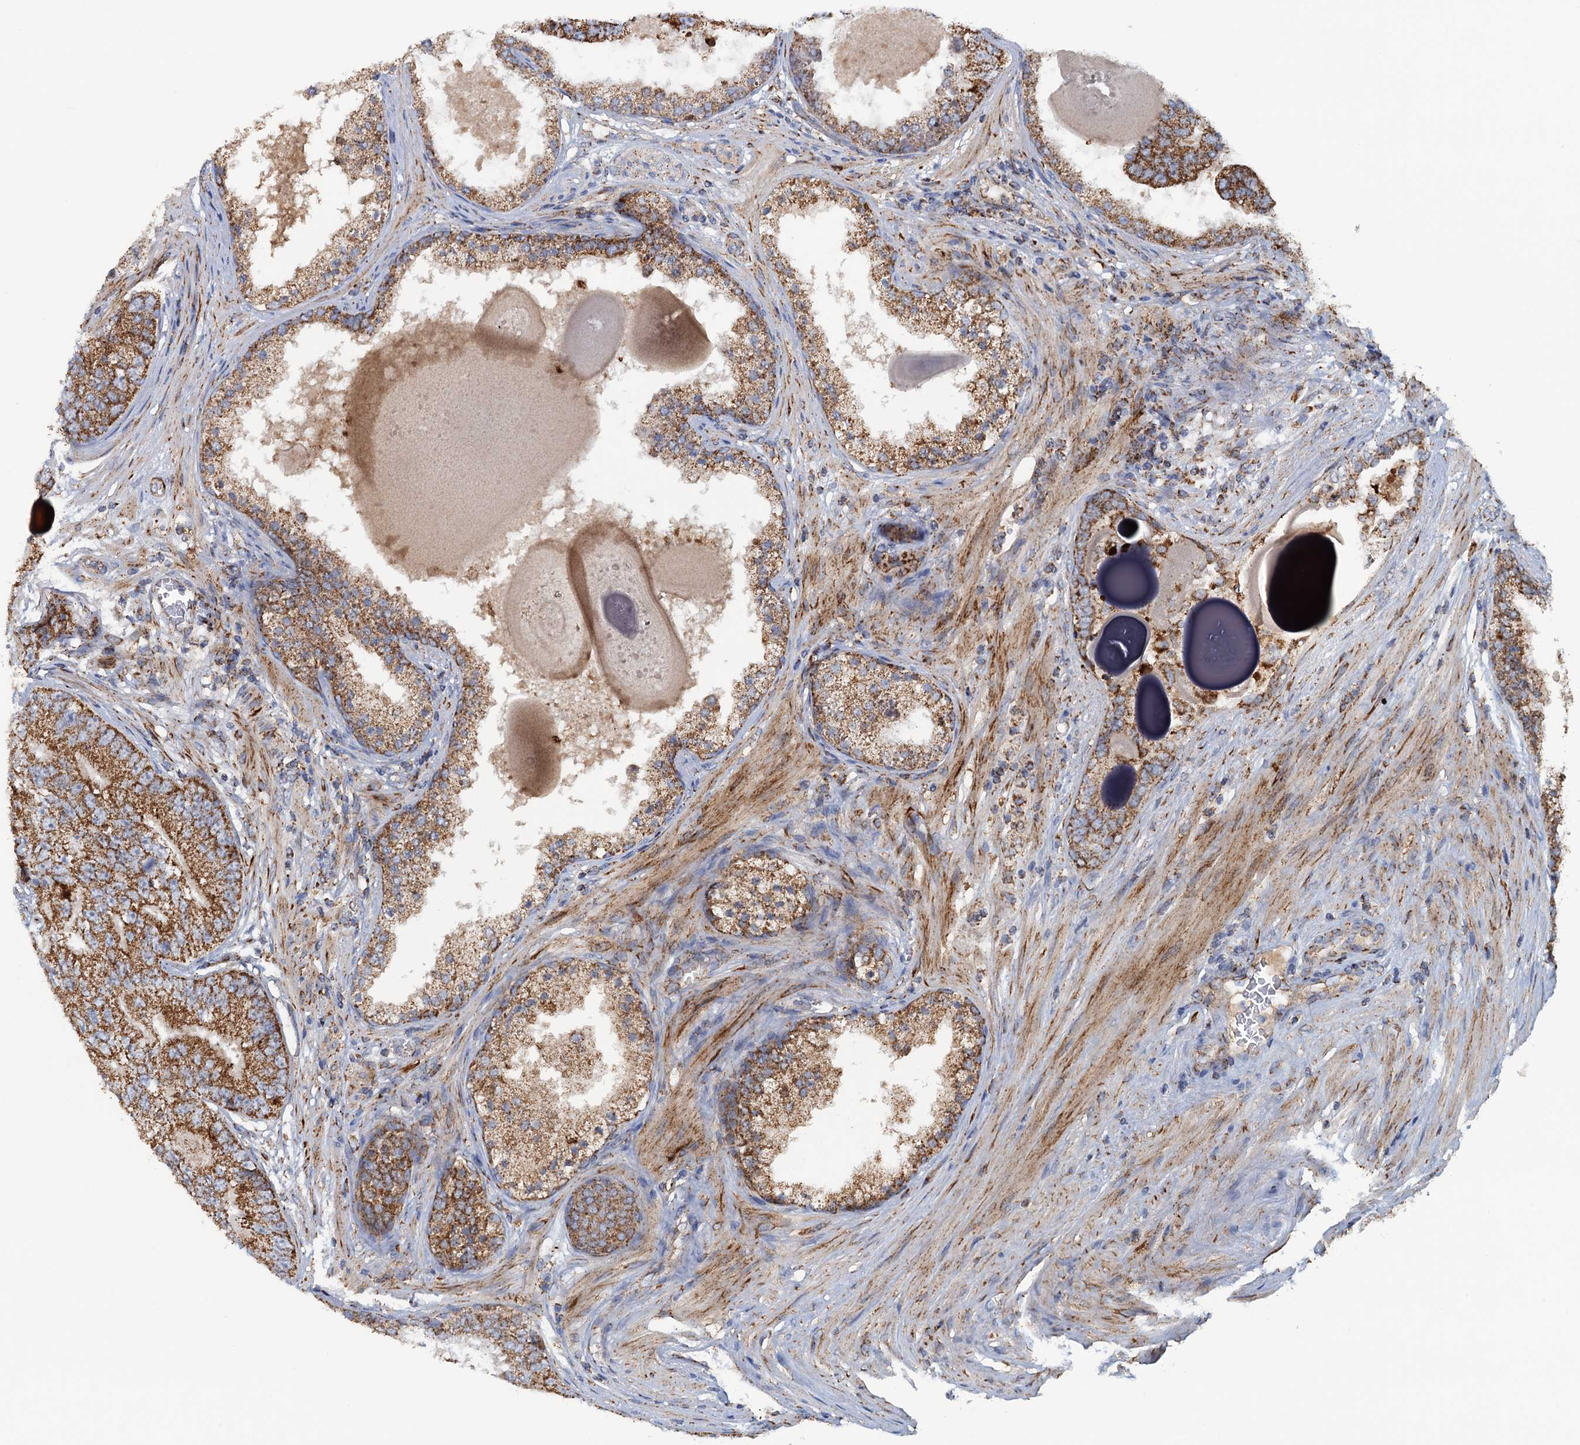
{"staining": {"intensity": "strong", "quantity": ">75%", "location": "cytoplasmic/membranous"}, "tissue": "prostate cancer", "cell_type": "Tumor cells", "image_type": "cancer", "snomed": [{"axis": "morphology", "description": "Adenocarcinoma, High grade"}, {"axis": "topography", "description": "Prostate"}], "caption": "Immunohistochemistry (IHC) of human adenocarcinoma (high-grade) (prostate) demonstrates high levels of strong cytoplasmic/membranous staining in approximately >75% of tumor cells.", "gene": "GTPBP3", "patient": {"sex": "male", "age": 70}}